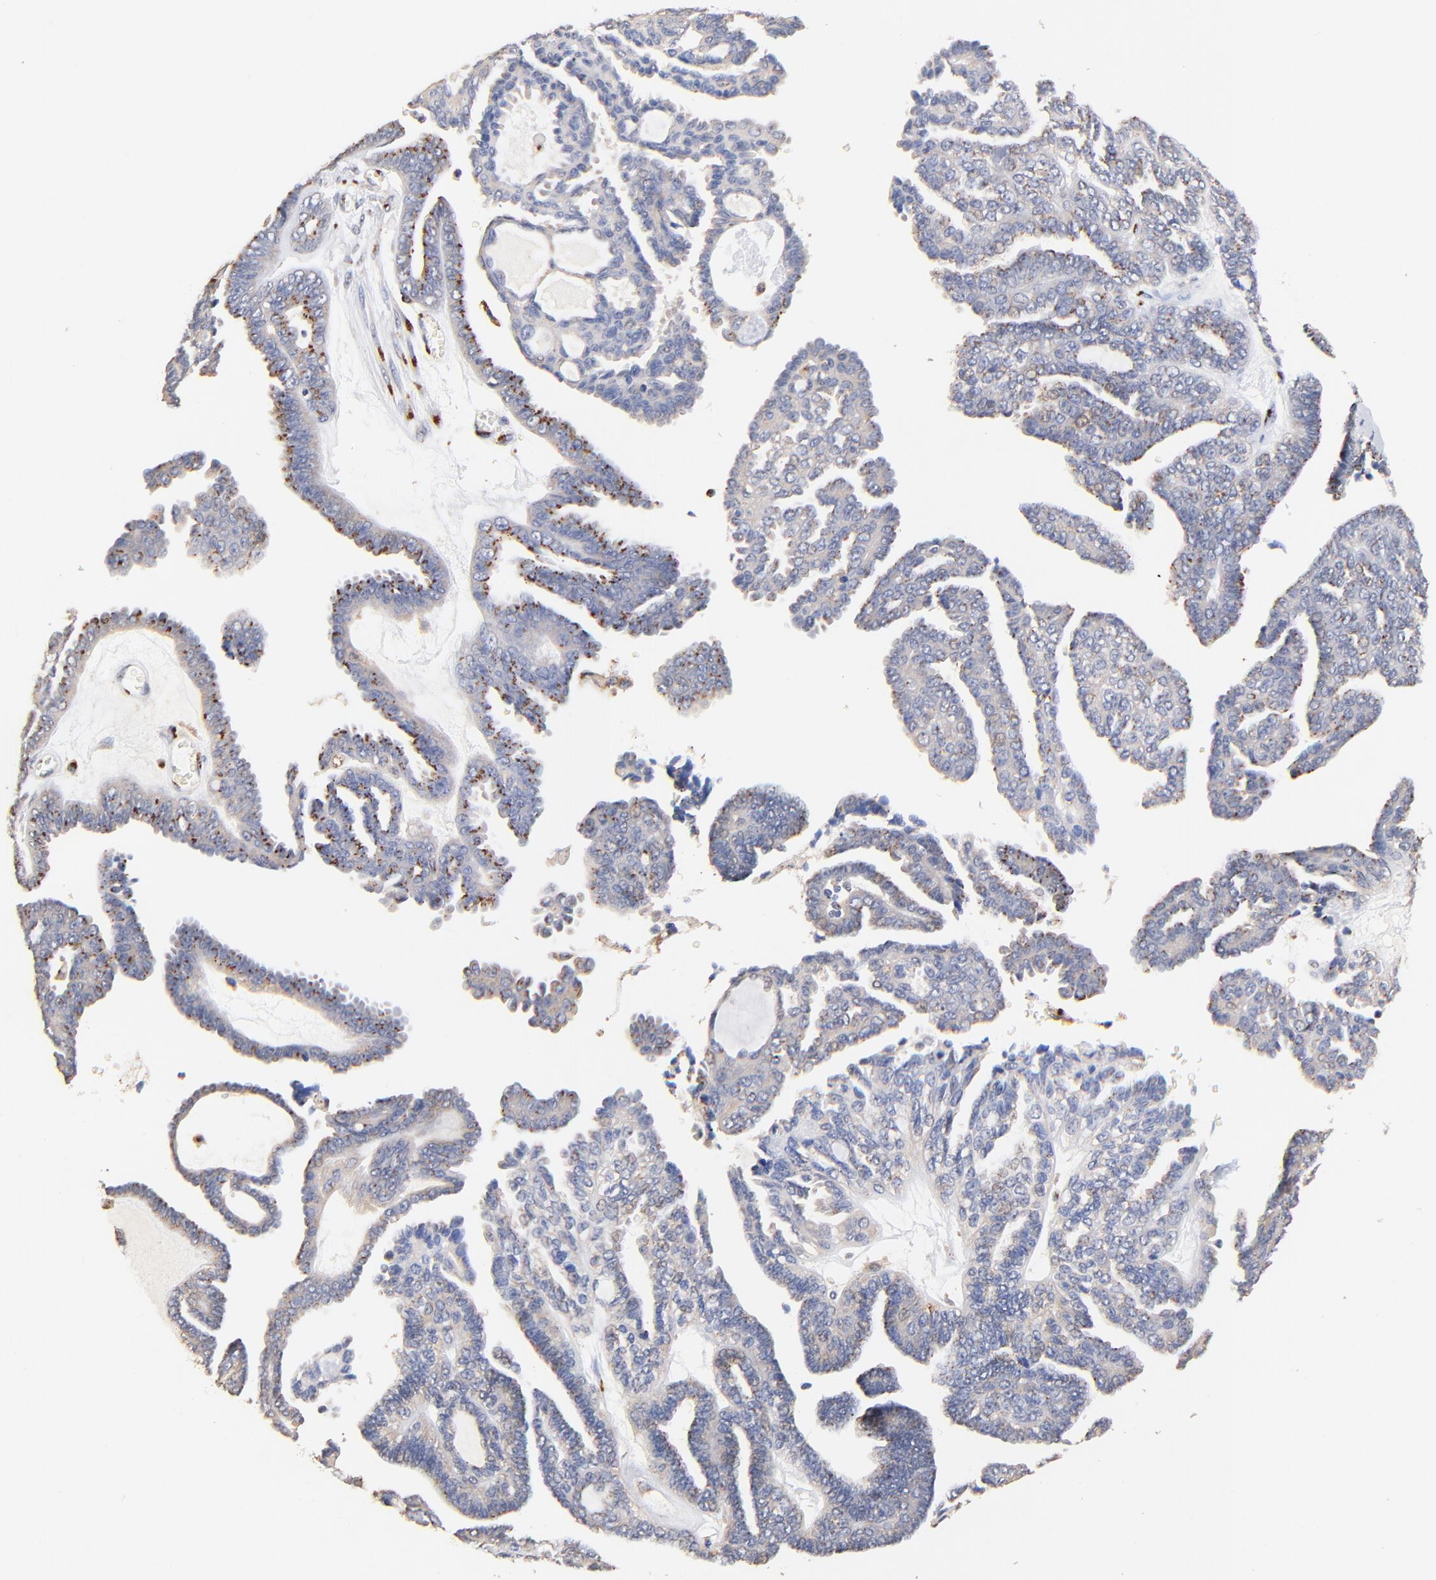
{"staining": {"intensity": "moderate", "quantity": "25%-75%", "location": "cytoplasmic/membranous"}, "tissue": "ovarian cancer", "cell_type": "Tumor cells", "image_type": "cancer", "snomed": [{"axis": "morphology", "description": "Cystadenocarcinoma, serous, NOS"}, {"axis": "topography", "description": "Ovary"}], "caption": "A histopathology image of human serous cystadenocarcinoma (ovarian) stained for a protein displays moderate cytoplasmic/membranous brown staining in tumor cells.", "gene": "FMNL3", "patient": {"sex": "female", "age": 71}}